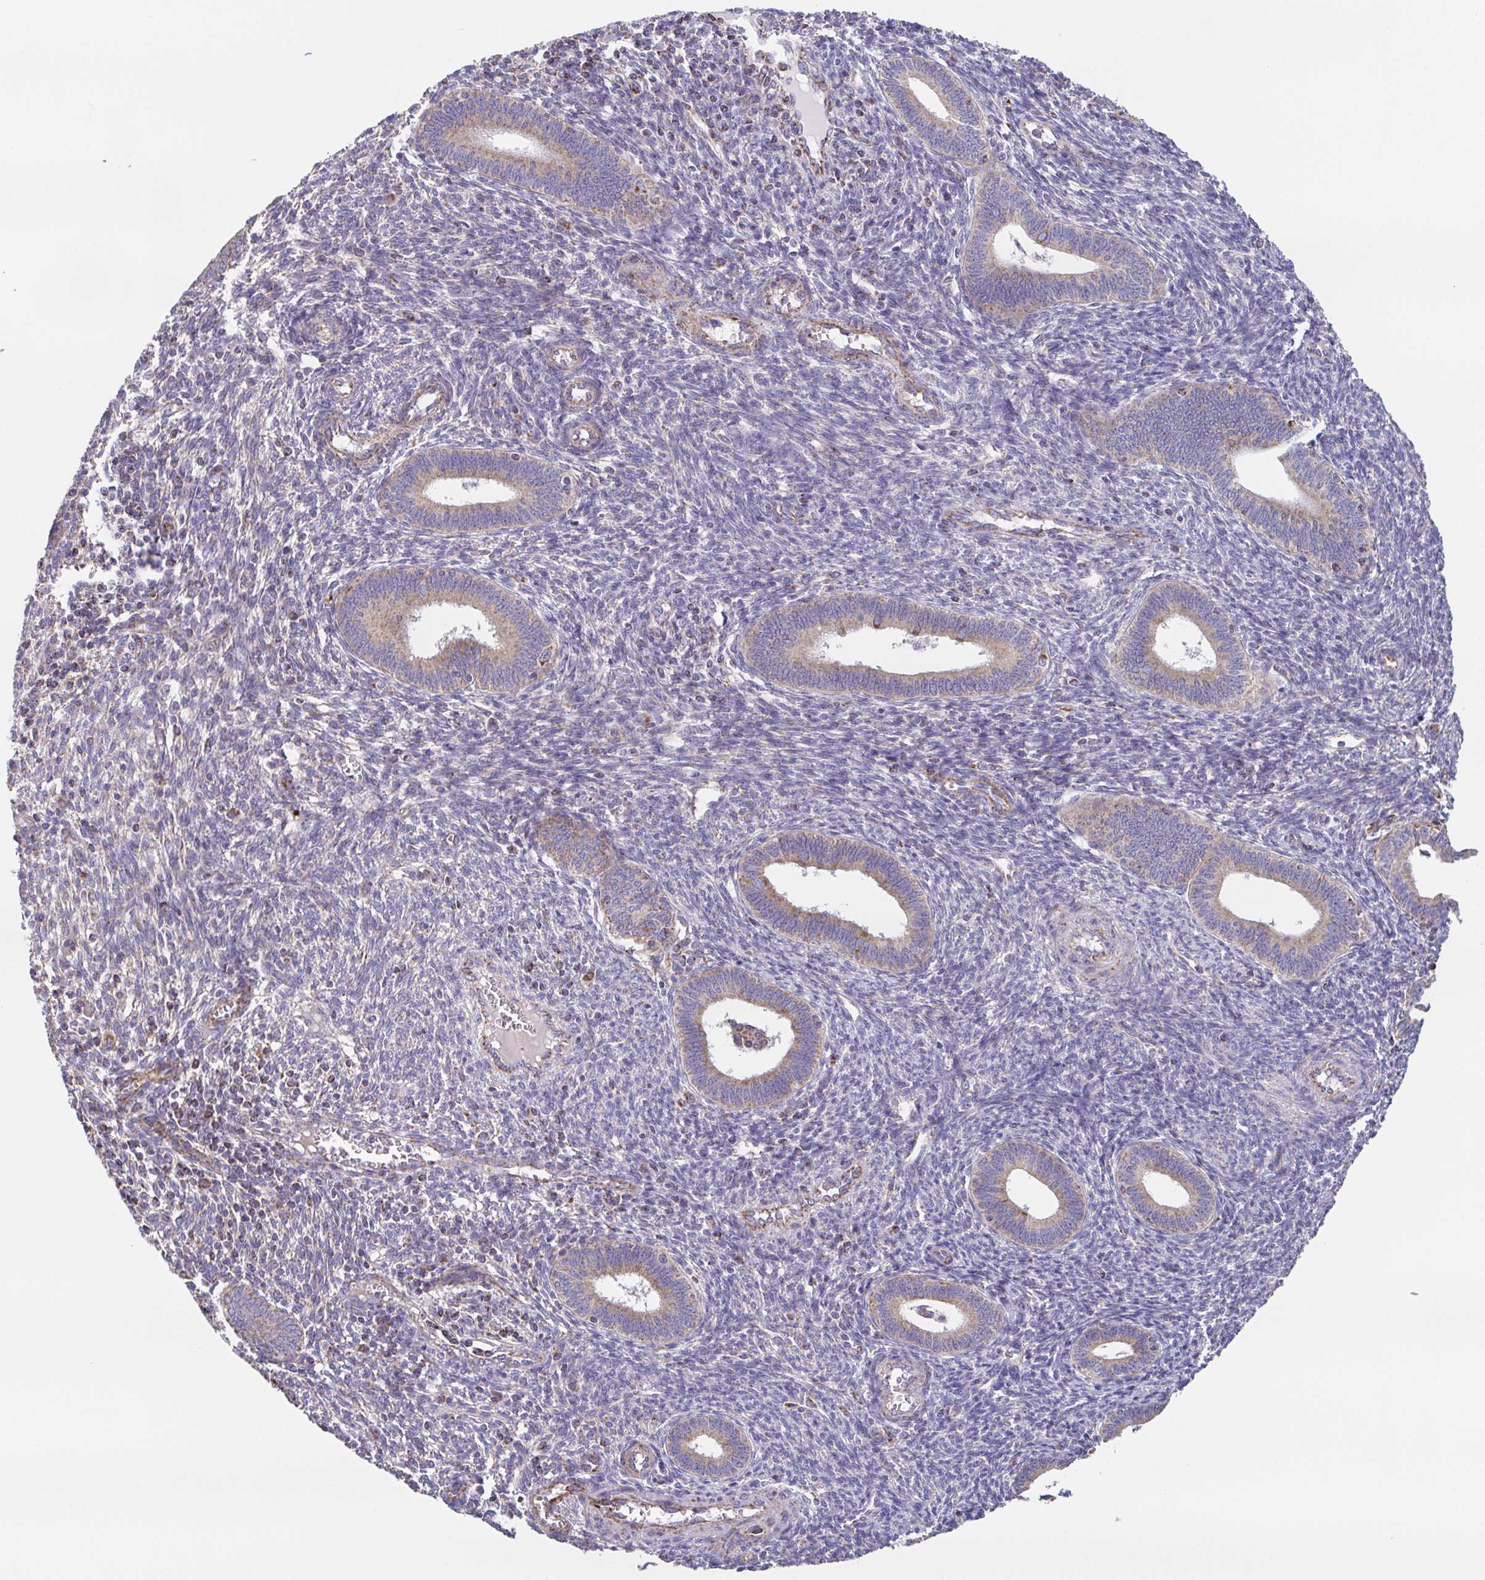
{"staining": {"intensity": "weak", "quantity": "25%-75%", "location": "cytoplasmic/membranous"}, "tissue": "endometrium", "cell_type": "Cells in endometrial stroma", "image_type": "normal", "snomed": [{"axis": "morphology", "description": "Normal tissue, NOS"}, {"axis": "topography", "description": "Endometrium"}], "caption": "Endometrium was stained to show a protein in brown. There is low levels of weak cytoplasmic/membranous staining in about 25%-75% of cells in endometrial stroma. The staining was performed using DAB to visualize the protein expression in brown, while the nuclei were stained in blue with hematoxylin (Magnification: 20x).", "gene": "GINM1", "patient": {"sex": "female", "age": 41}}